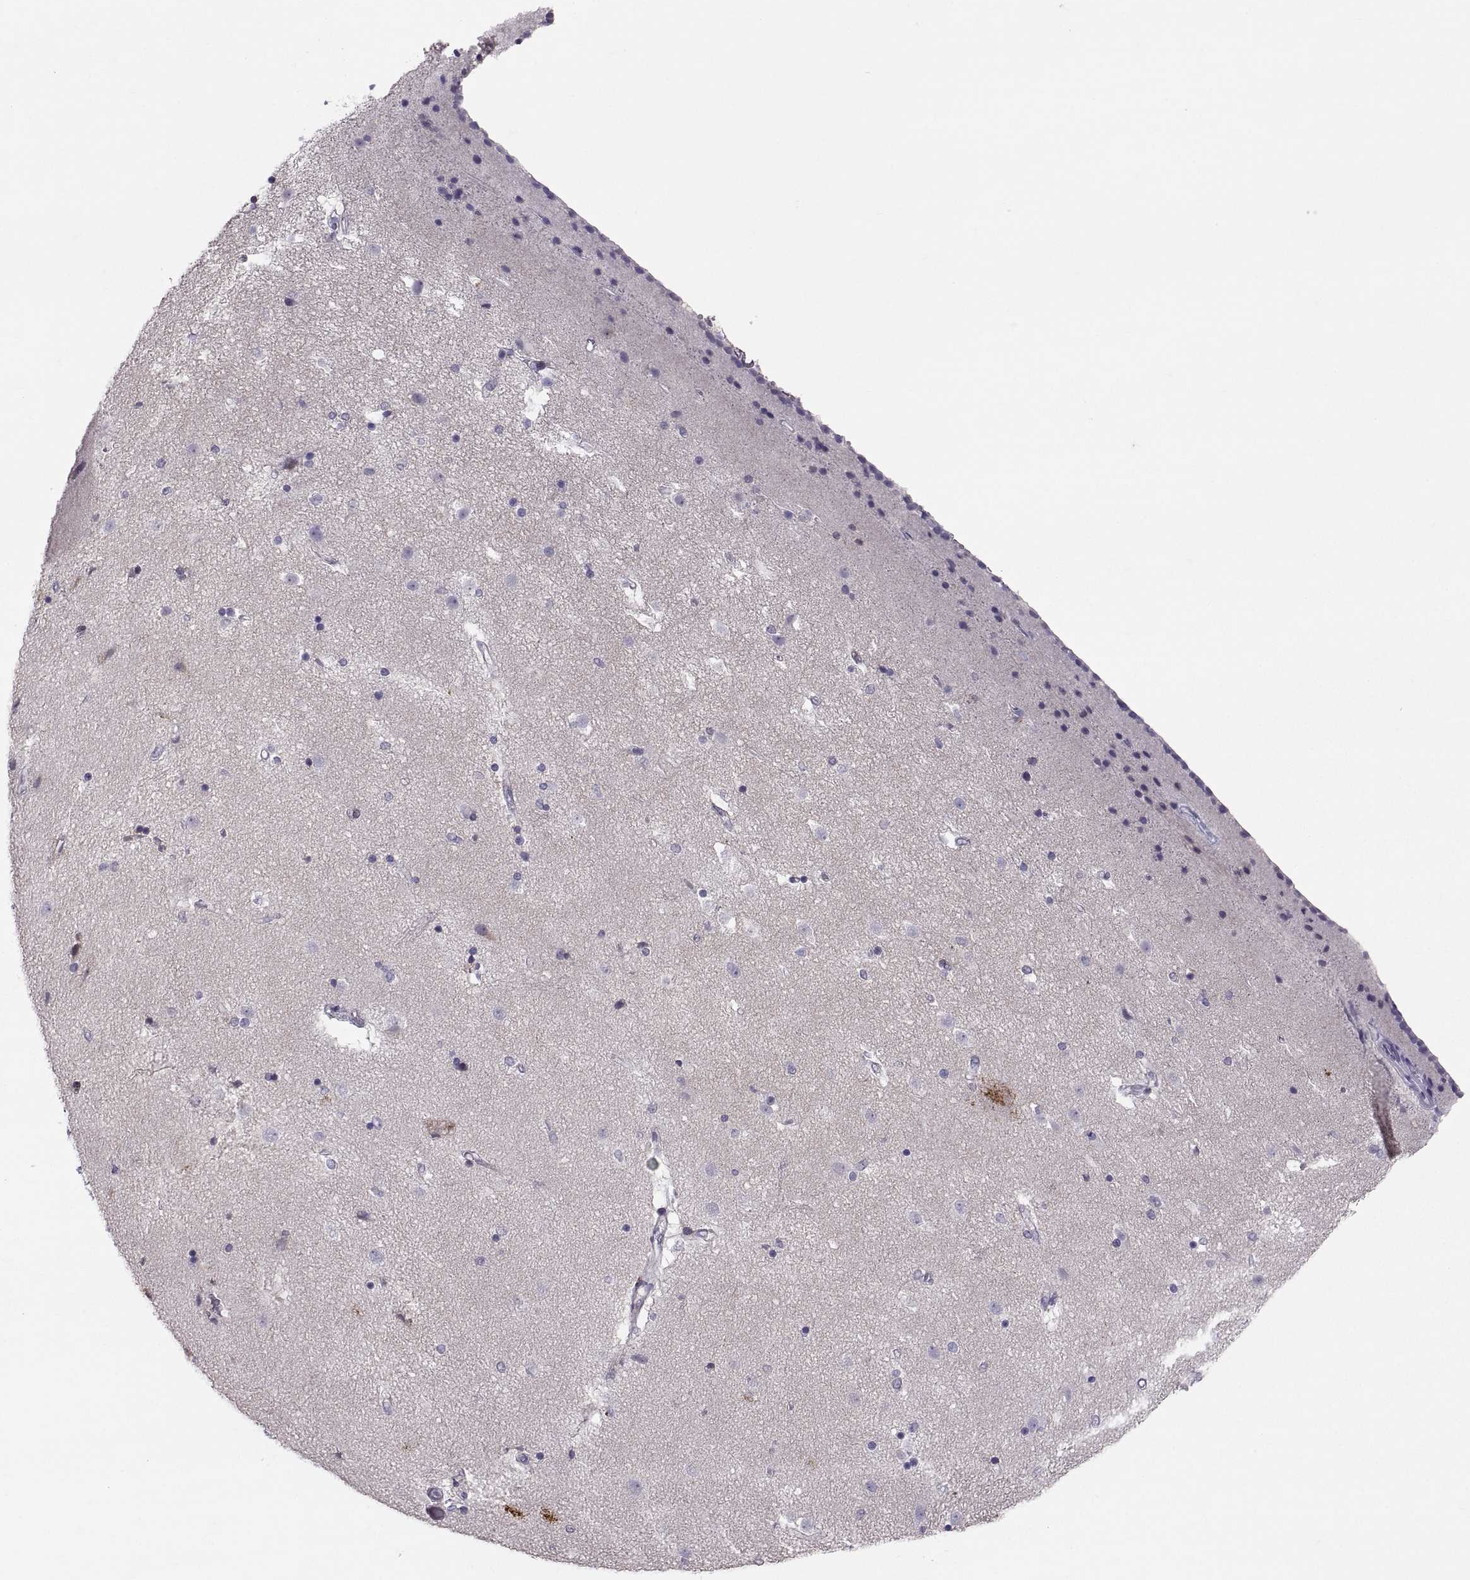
{"staining": {"intensity": "negative", "quantity": "none", "location": "none"}, "tissue": "caudate", "cell_type": "Glial cells", "image_type": "normal", "snomed": [{"axis": "morphology", "description": "Normal tissue, NOS"}, {"axis": "topography", "description": "Lateral ventricle wall"}], "caption": "Immunohistochemistry image of unremarkable caudate stained for a protein (brown), which reveals no staining in glial cells. (DAB (3,3'-diaminobenzidine) IHC with hematoxylin counter stain).", "gene": "PTN", "patient": {"sex": "female", "age": 71}}